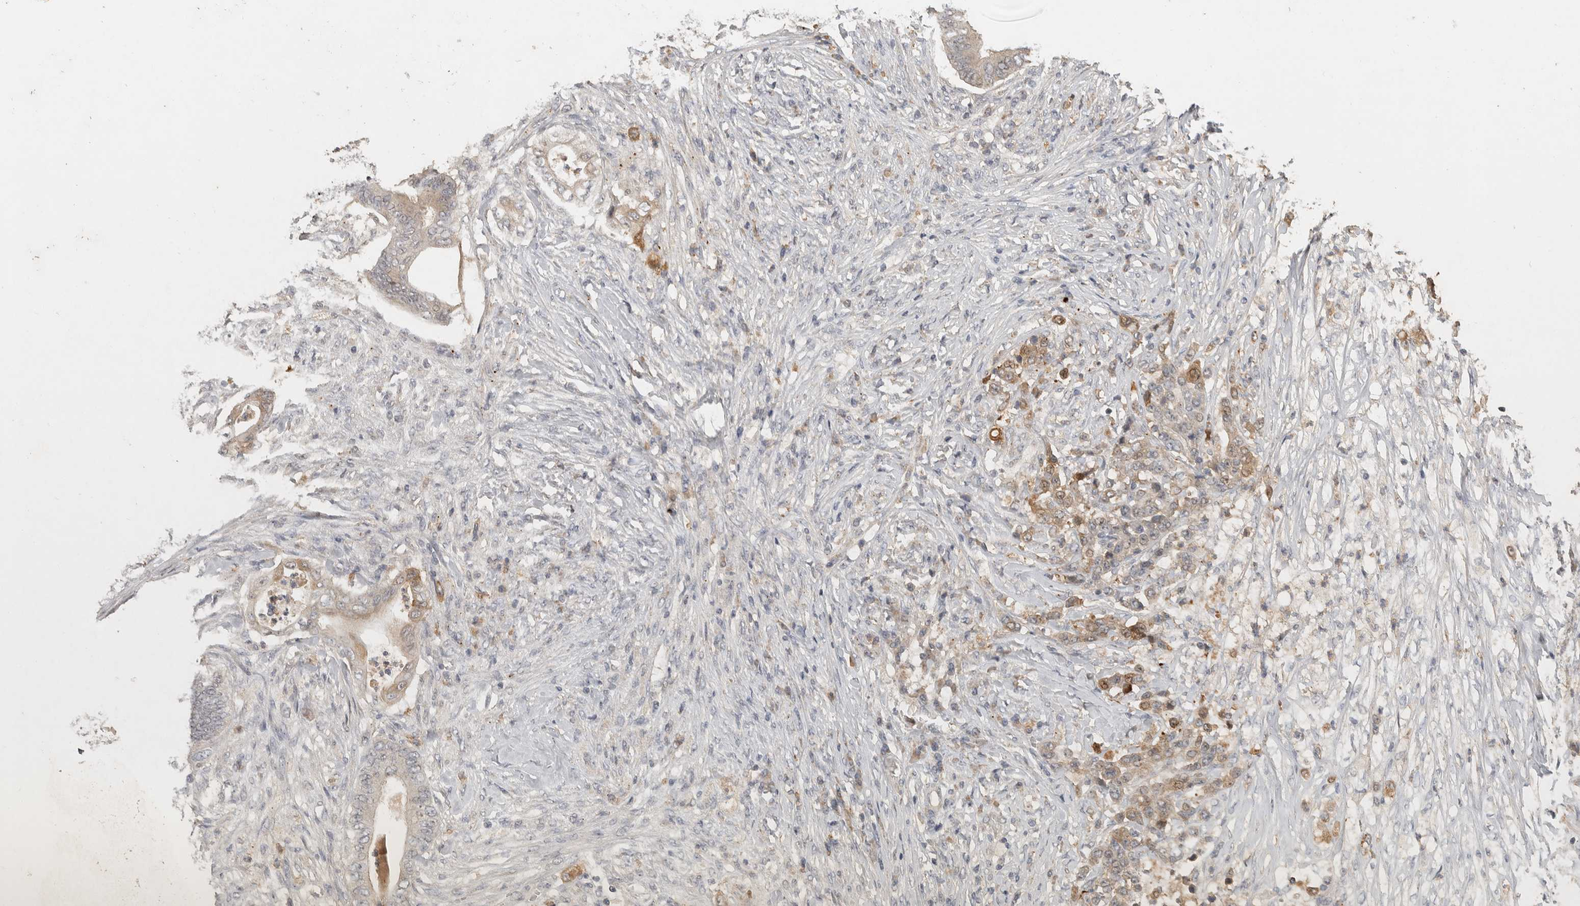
{"staining": {"intensity": "weak", "quantity": "<25%", "location": "cytoplasmic/membranous"}, "tissue": "stomach cancer", "cell_type": "Tumor cells", "image_type": "cancer", "snomed": [{"axis": "morphology", "description": "Adenocarcinoma, NOS"}, {"axis": "topography", "description": "Stomach"}], "caption": "A high-resolution histopathology image shows IHC staining of adenocarcinoma (stomach), which displays no significant staining in tumor cells.", "gene": "EIF3H", "patient": {"sex": "female", "age": 73}}